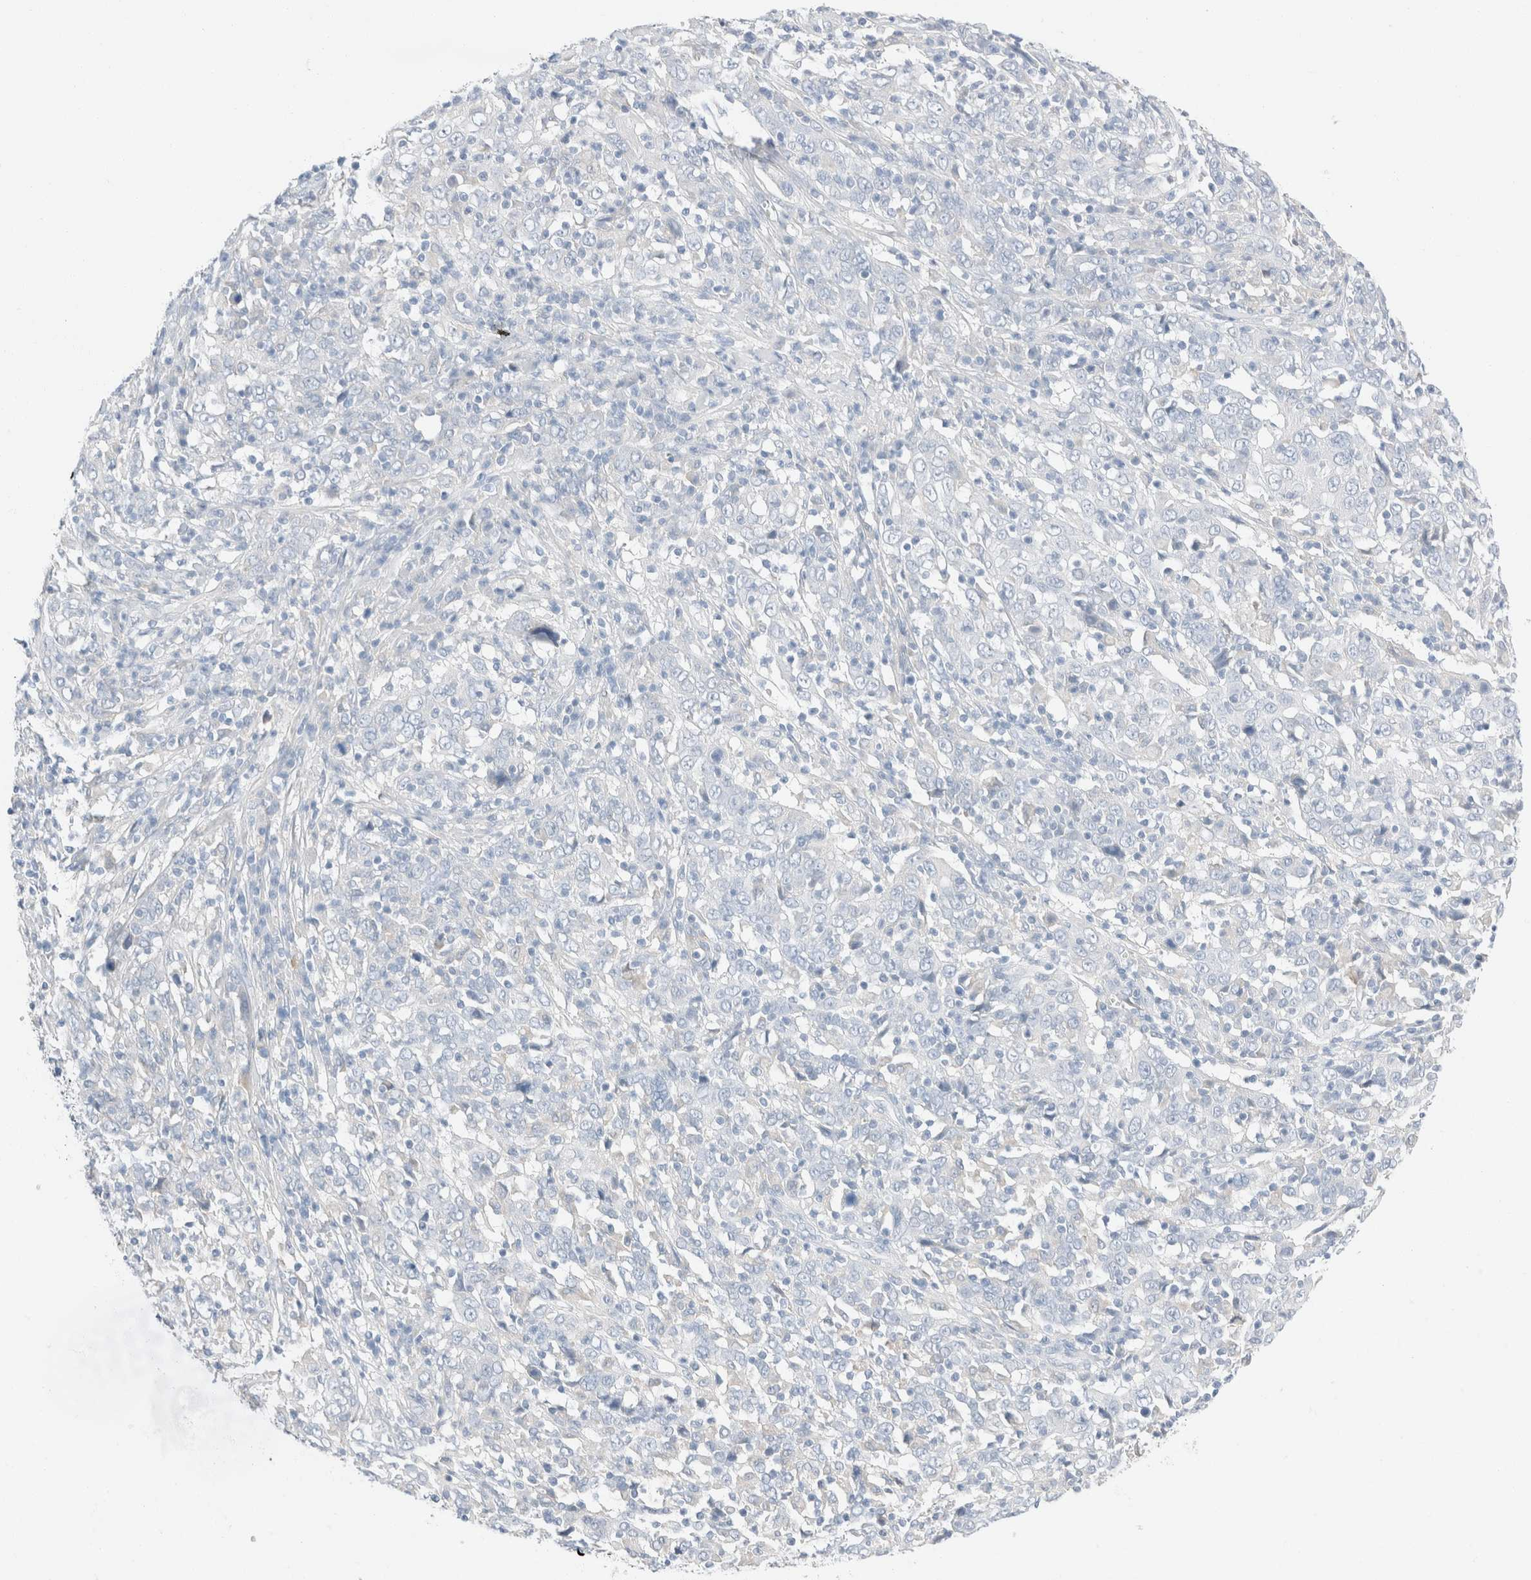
{"staining": {"intensity": "negative", "quantity": "none", "location": "none"}, "tissue": "cervical cancer", "cell_type": "Tumor cells", "image_type": "cancer", "snomed": [{"axis": "morphology", "description": "Squamous cell carcinoma, NOS"}, {"axis": "topography", "description": "Cervix"}], "caption": "There is no significant staining in tumor cells of squamous cell carcinoma (cervical).", "gene": "PCM1", "patient": {"sex": "female", "age": 46}}